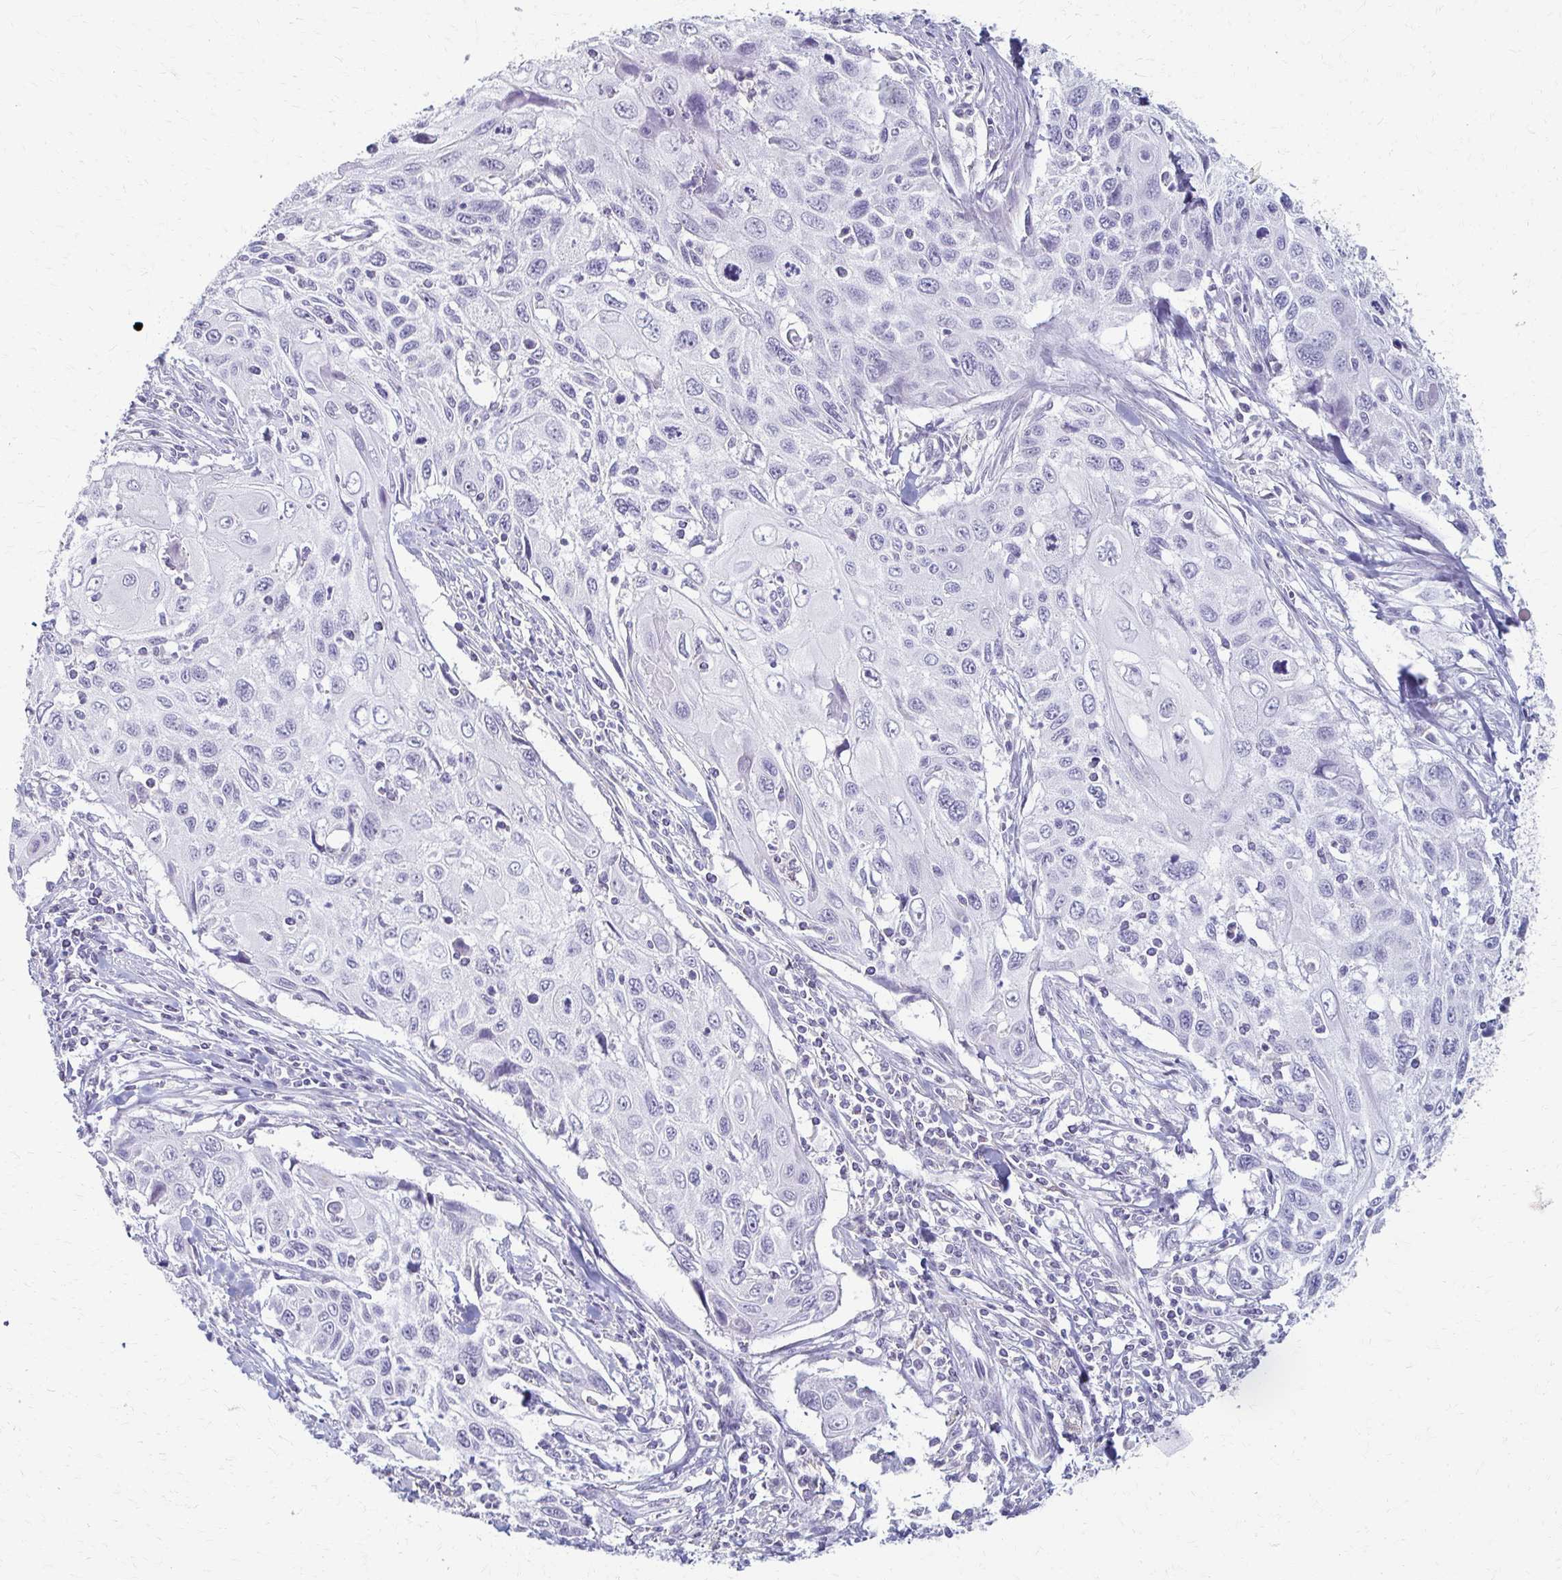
{"staining": {"intensity": "negative", "quantity": "none", "location": "none"}, "tissue": "cervical cancer", "cell_type": "Tumor cells", "image_type": "cancer", "snomed": [{"axis": "morphology", "description": "Squamous cell carcinoma, NOS"}, {"axis": "topography", "description": "Cervix"}], "caption": "Human cervical squamous cell carcinoma stained for a protein using IHC reveals no staining in tumor cells.", "gene": "FCGR2B", "patient": {"sex": "female", "age": 70}}